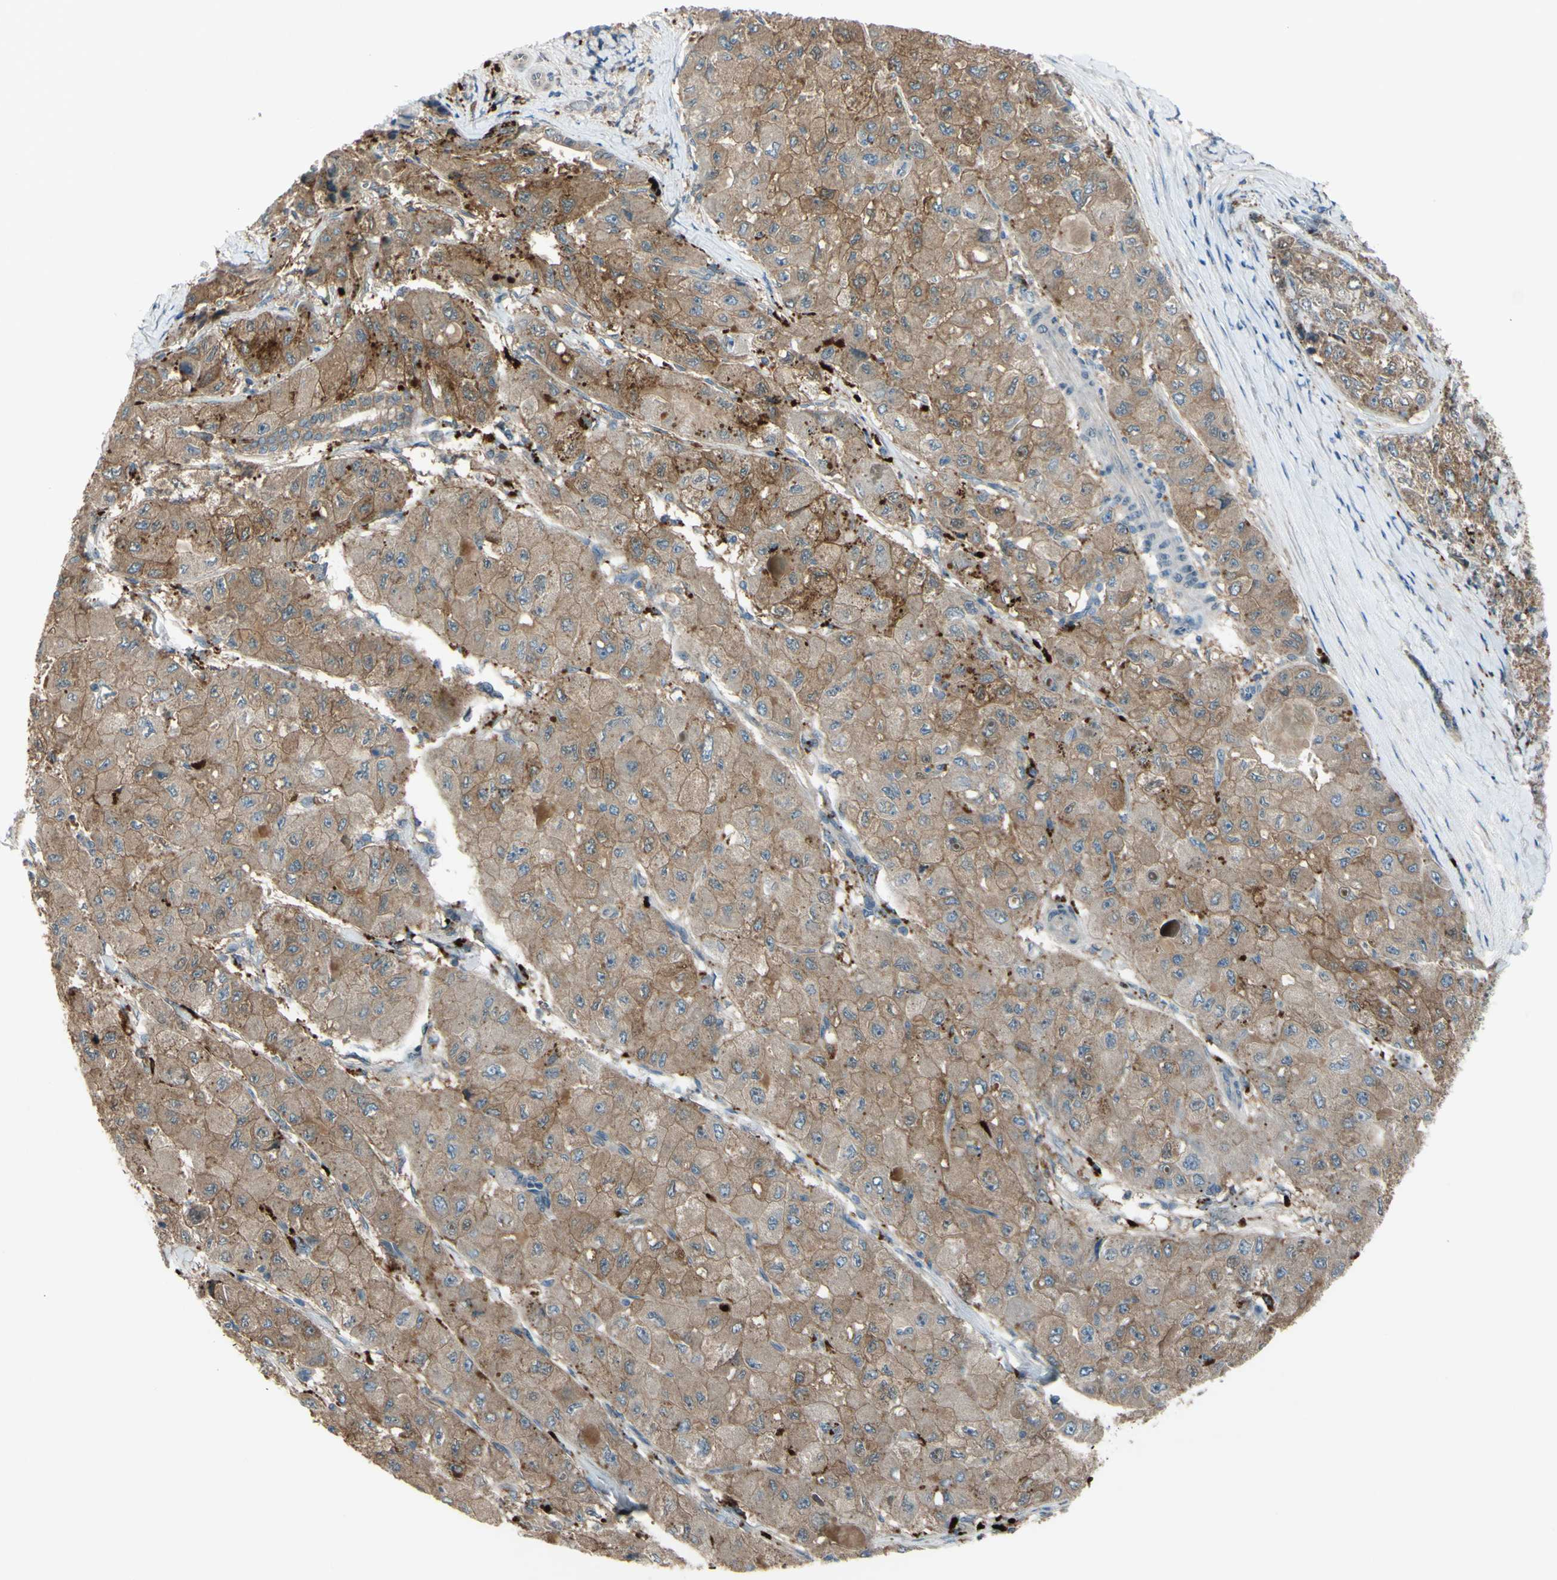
{"staining": {"intensity": "moderate", "quantity": ">75%", "location": "cytoplasmic/membranous"}, "tissue": "liver cancer", "cell_type": "Tumor cells", "image_type": "cancer", "snomed": [{"axis": "morphology", "description": "Carcinoma, Hepatocellular, NOS"}, {"axis": "topography", "description": "Liver"}], "caption": "The histopathology image demonstrates immunohistochemical staining of liver hepatocellular carcinoma. There is moderate cytoplasmic/membranous expression is identified in about >75% of tumor cells. (DAB IHC with brightfield microscopy, high magnification).", "gene": "AFP", "patient": {"sex": "male", "age": 80}}